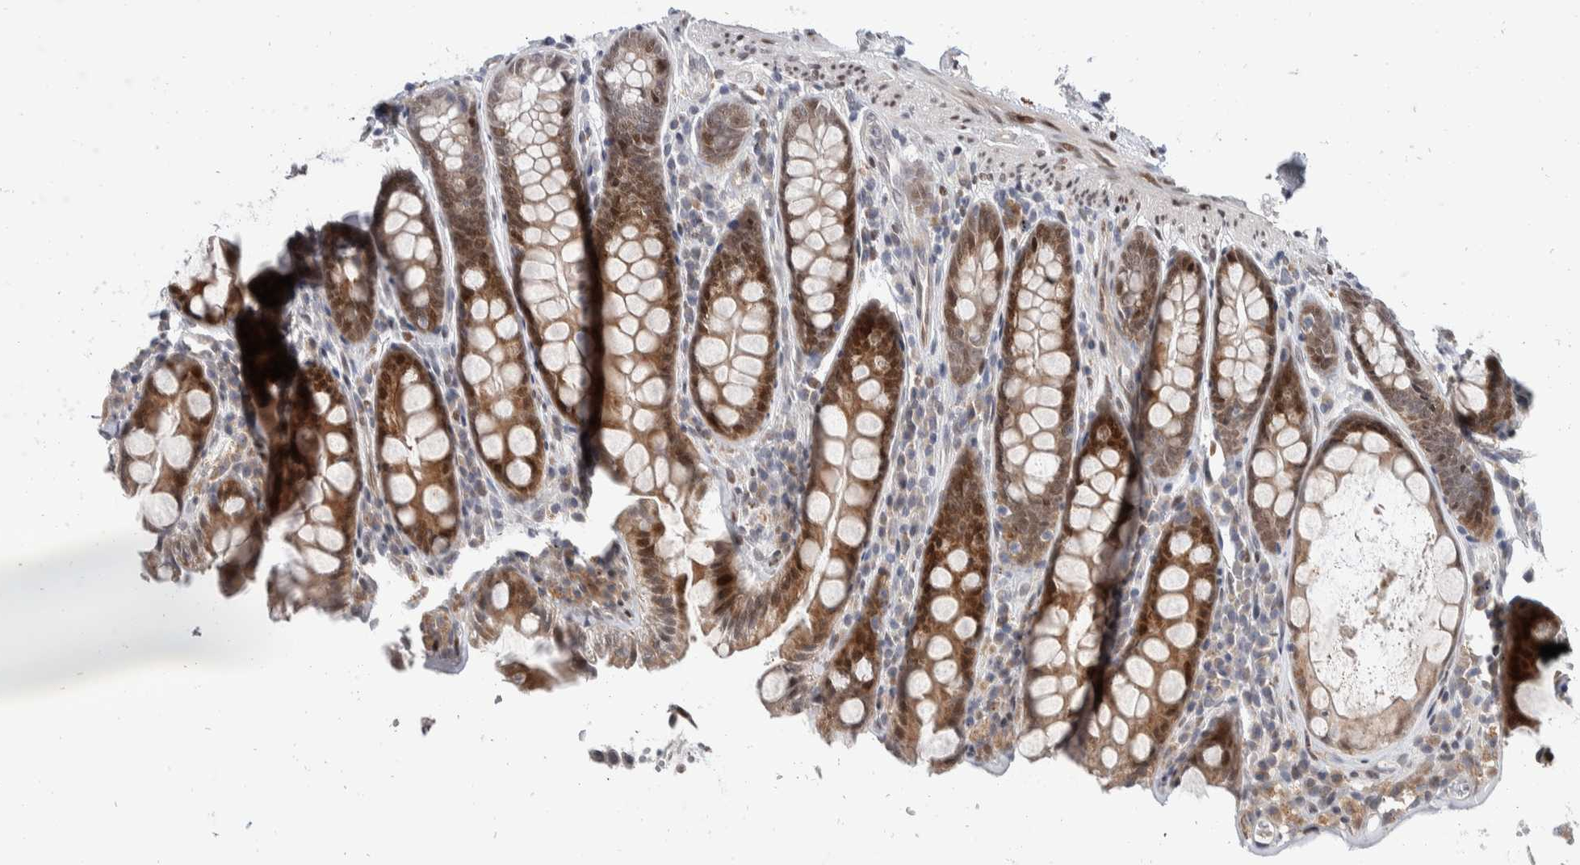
{"staining": {"intensity": "weak", "quantity": ">75%", "location": "nuclear"}, "tissue": "colon", "cell_type": "Endothelial cells", "image_type": "normal", "snomed": [{"axis": "morphology", "description": "Normal tissue, NOS"}, {"axis": "topography", "description": "Colon"}, {"axis": "topography", "description": "Peripheral nerve tissue"}], "caption": "Benign colon shows weak nuclear staining in approximately >75% of endothelial cells, visualized by immunohistochemistry.", "gene": "ZNF703", "patient": {"sex": "female", "age": 61}}